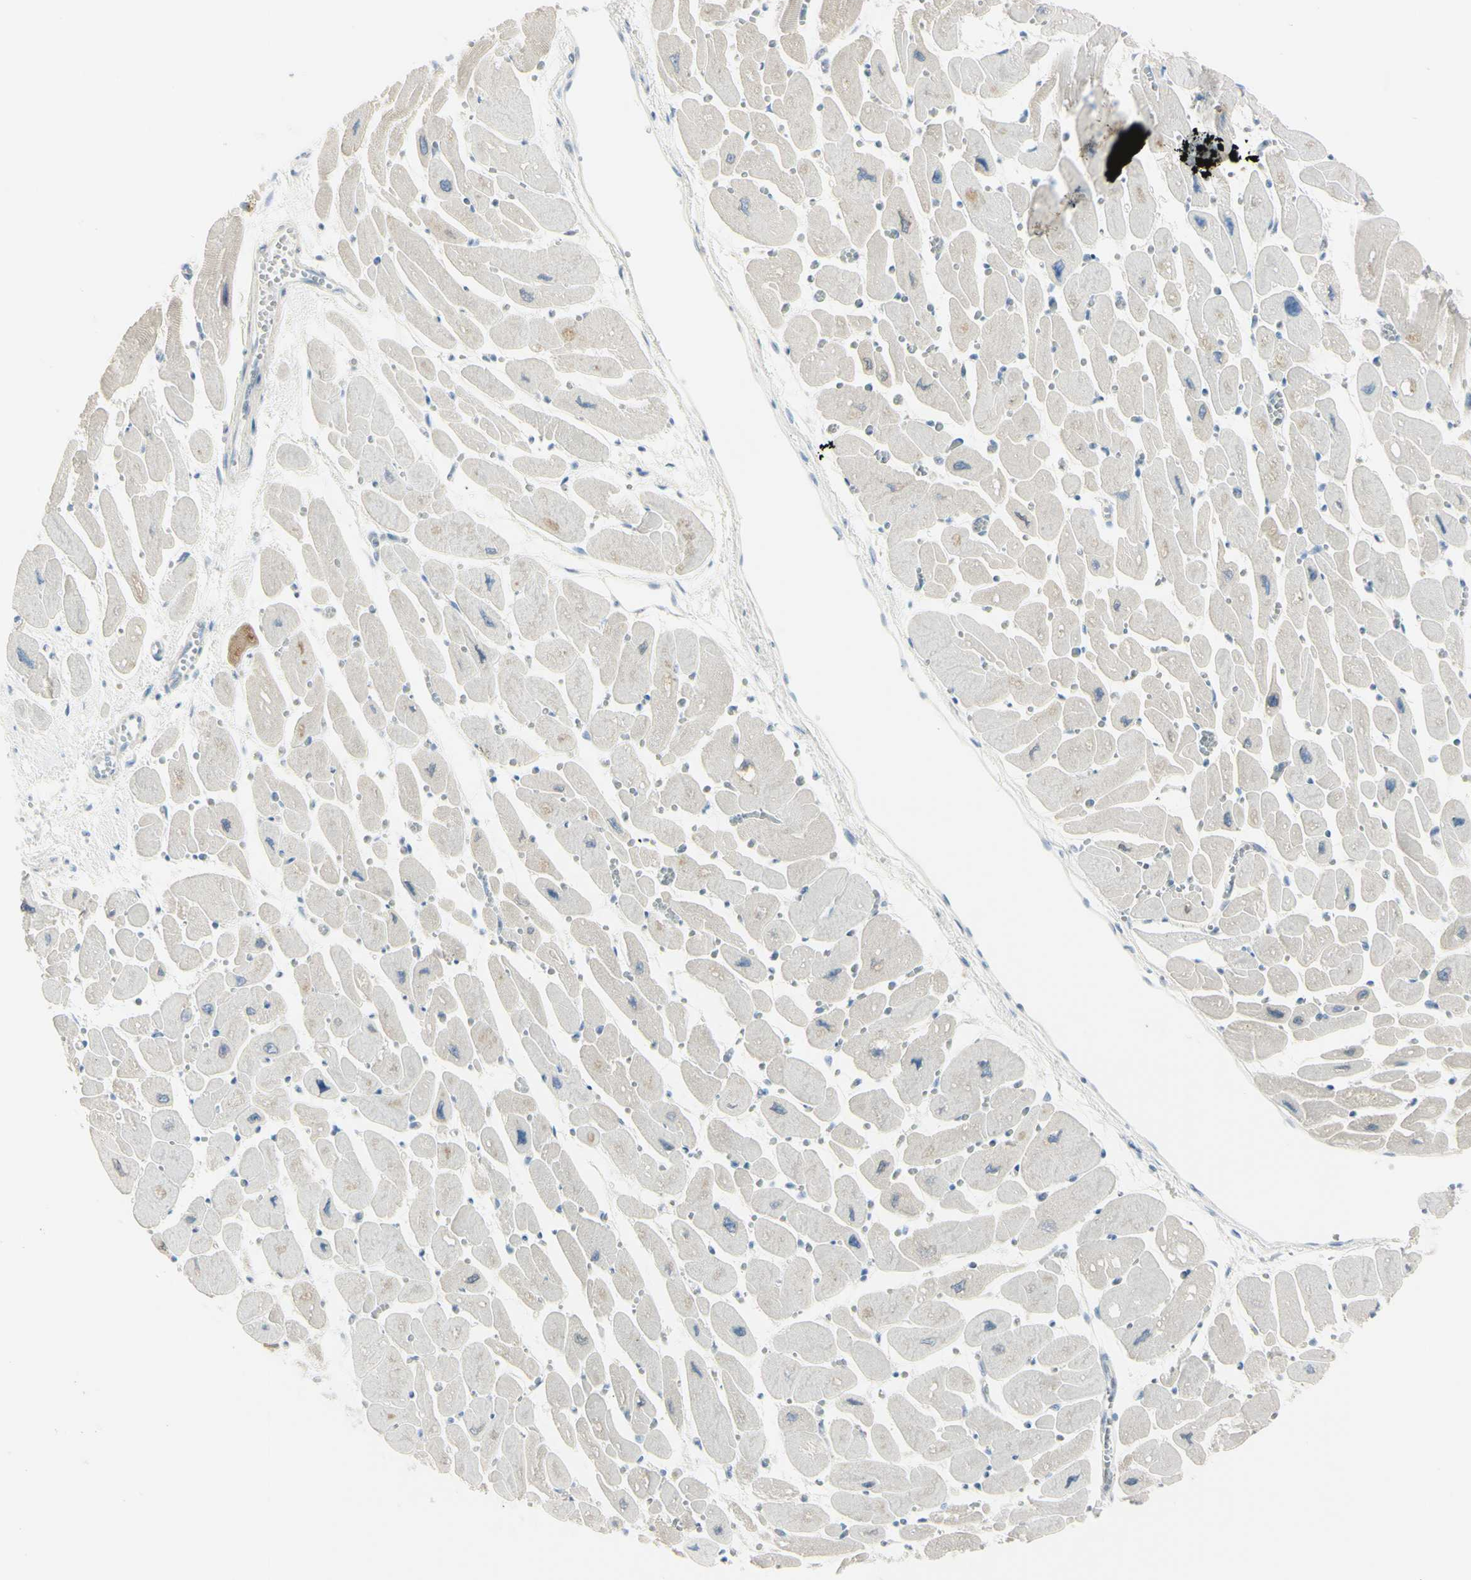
{"staining": {"intensity": "weak", "quantity": "<25%", "location": "cytoplasmic/membranous"}, "tissue": "heart muscle", "cell_type": "Cardiomyocytes", "image_type": "normal", "snomed": [{"axis": "morphology", "description": "Normal tissue, NOS"}, {"axis": "topography", "description": "Heart"}], "caption": "This is an immunohistochemistry micrograph of unremarkable heart muscle. There is no positivity in cardiomyocytes.", "gene": "ASB9", "patient": {"sex": "female", "age": 54}}